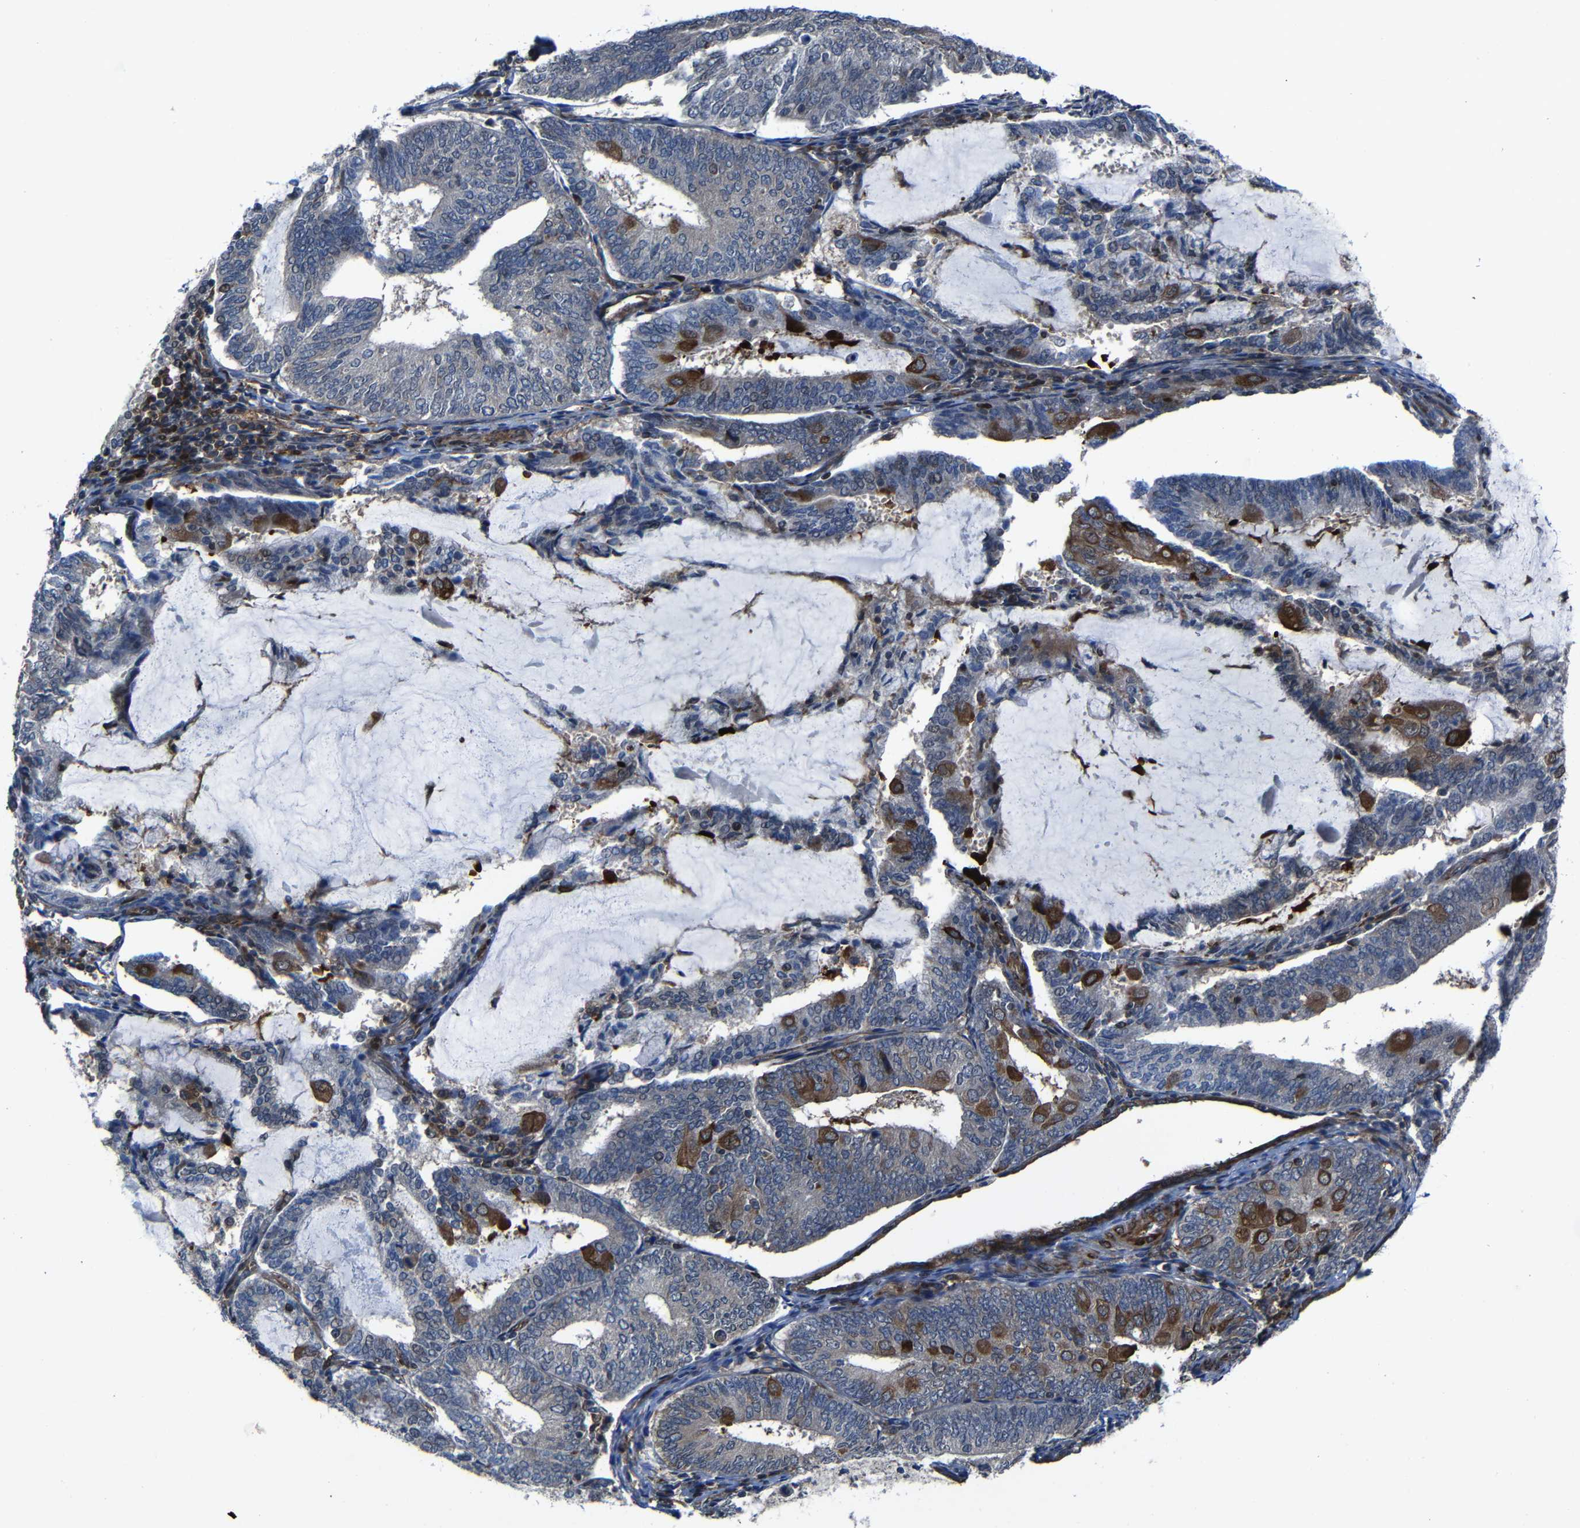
{"staining": {"intensity": "moderate", "quantity": "<25%", "location": "cytoplasmic/membranous"}, "tissue": "endometrial cancer", "cell_type": "Tumor cells", "image_type": "cancer", "snomed": [{"axis": "morphology", "description": "Adenocarcinoma, NOS"}, {"axis": "topography", "description": "Endometrium"}], "caption": "An IHC photomicrograph of tumor tissue is shown. Protein staining in brown highlights moderate cytoplasmic/membranous positivity in endometrial cancer within tumor cells.", "gene": "KIAA0513", "patient": {"sex": "female", "age": 81}}